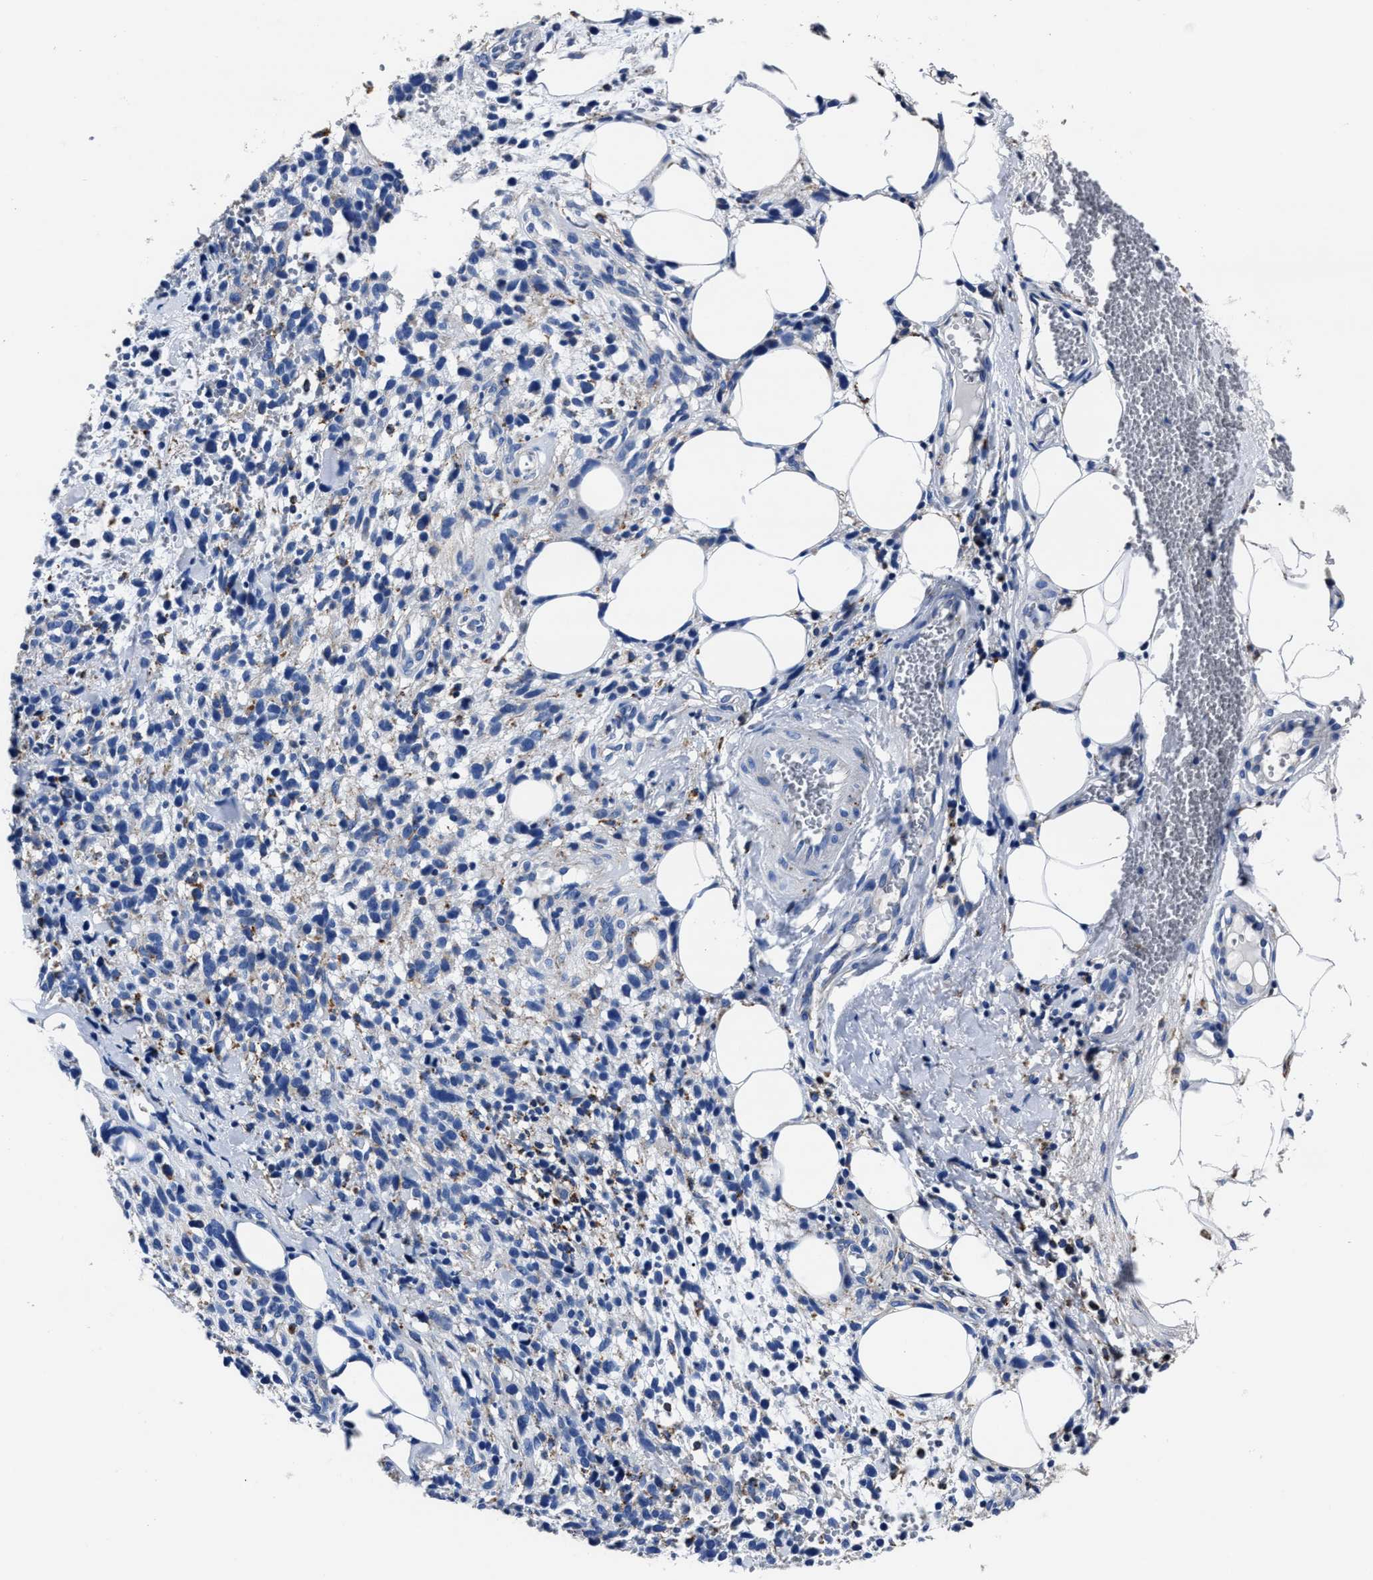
{"staining": {"intensity": "negative", "quantity": "none", "location": "none"}, "tissue": "melanoma", "cell_type": "Tumor cells", "image_type": "cancer", "snomed": [{"axis": "morphology", "description": "Malignant melanoma, NOS"}, {"axis": "topography", "description": "Skin"}], "caption": "Immunohistochemical staining of melanoma reveals no significant expression in tumor cells.", "gene": "LAMTOR4", "patient": {"sex": "female", "age": 55}}